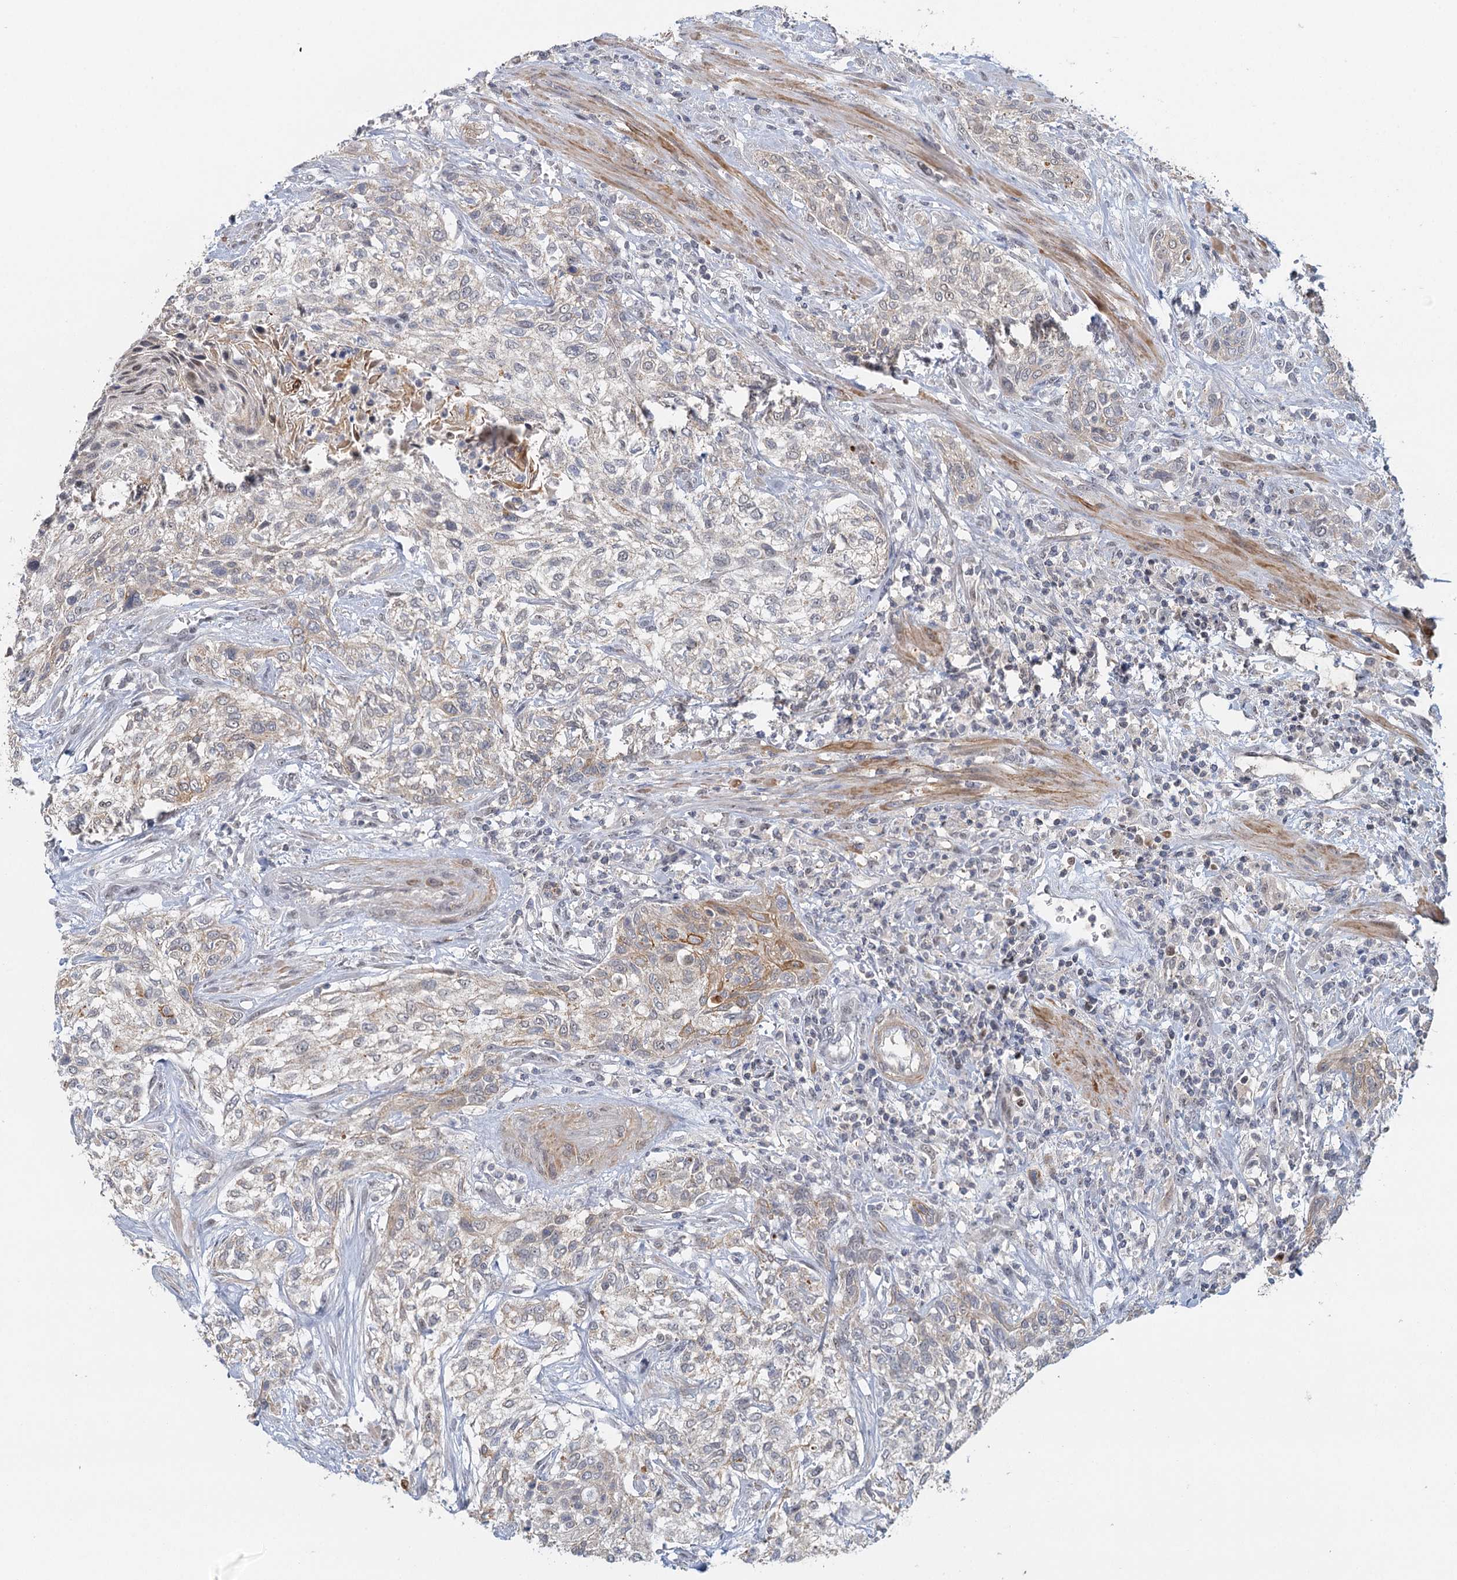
{"staining": {"intensity": "weak", "quantity": "<25%", "location": "cytoplasmic/membranous"}, "tissue": "urothelial cancer", "cell_type": "Tumor cells", "image_type": "cancer", "snomed": [{"axis": "morphology", "description": "Normal tissue, NOS"}, {"axis": "morphology", "description": "Urothelial carcinoma, NOS"}, {"axis": "topography", "description": "Urinary bladder"}, {"axis": "topography", "description": "Peripheral nerve tissue"}], "caption": "Immunohistochemistry (IHC) of human urothelial cancer exhibits no expression in tumor cells. The staining was performed using DAB to visualize the protein expression in brown, while the nuclei were stained in blue with hematoxylin (Magnification: 20x).", "gene": "GPATCH11", "patient": {"sex": "male", "age": 35}}